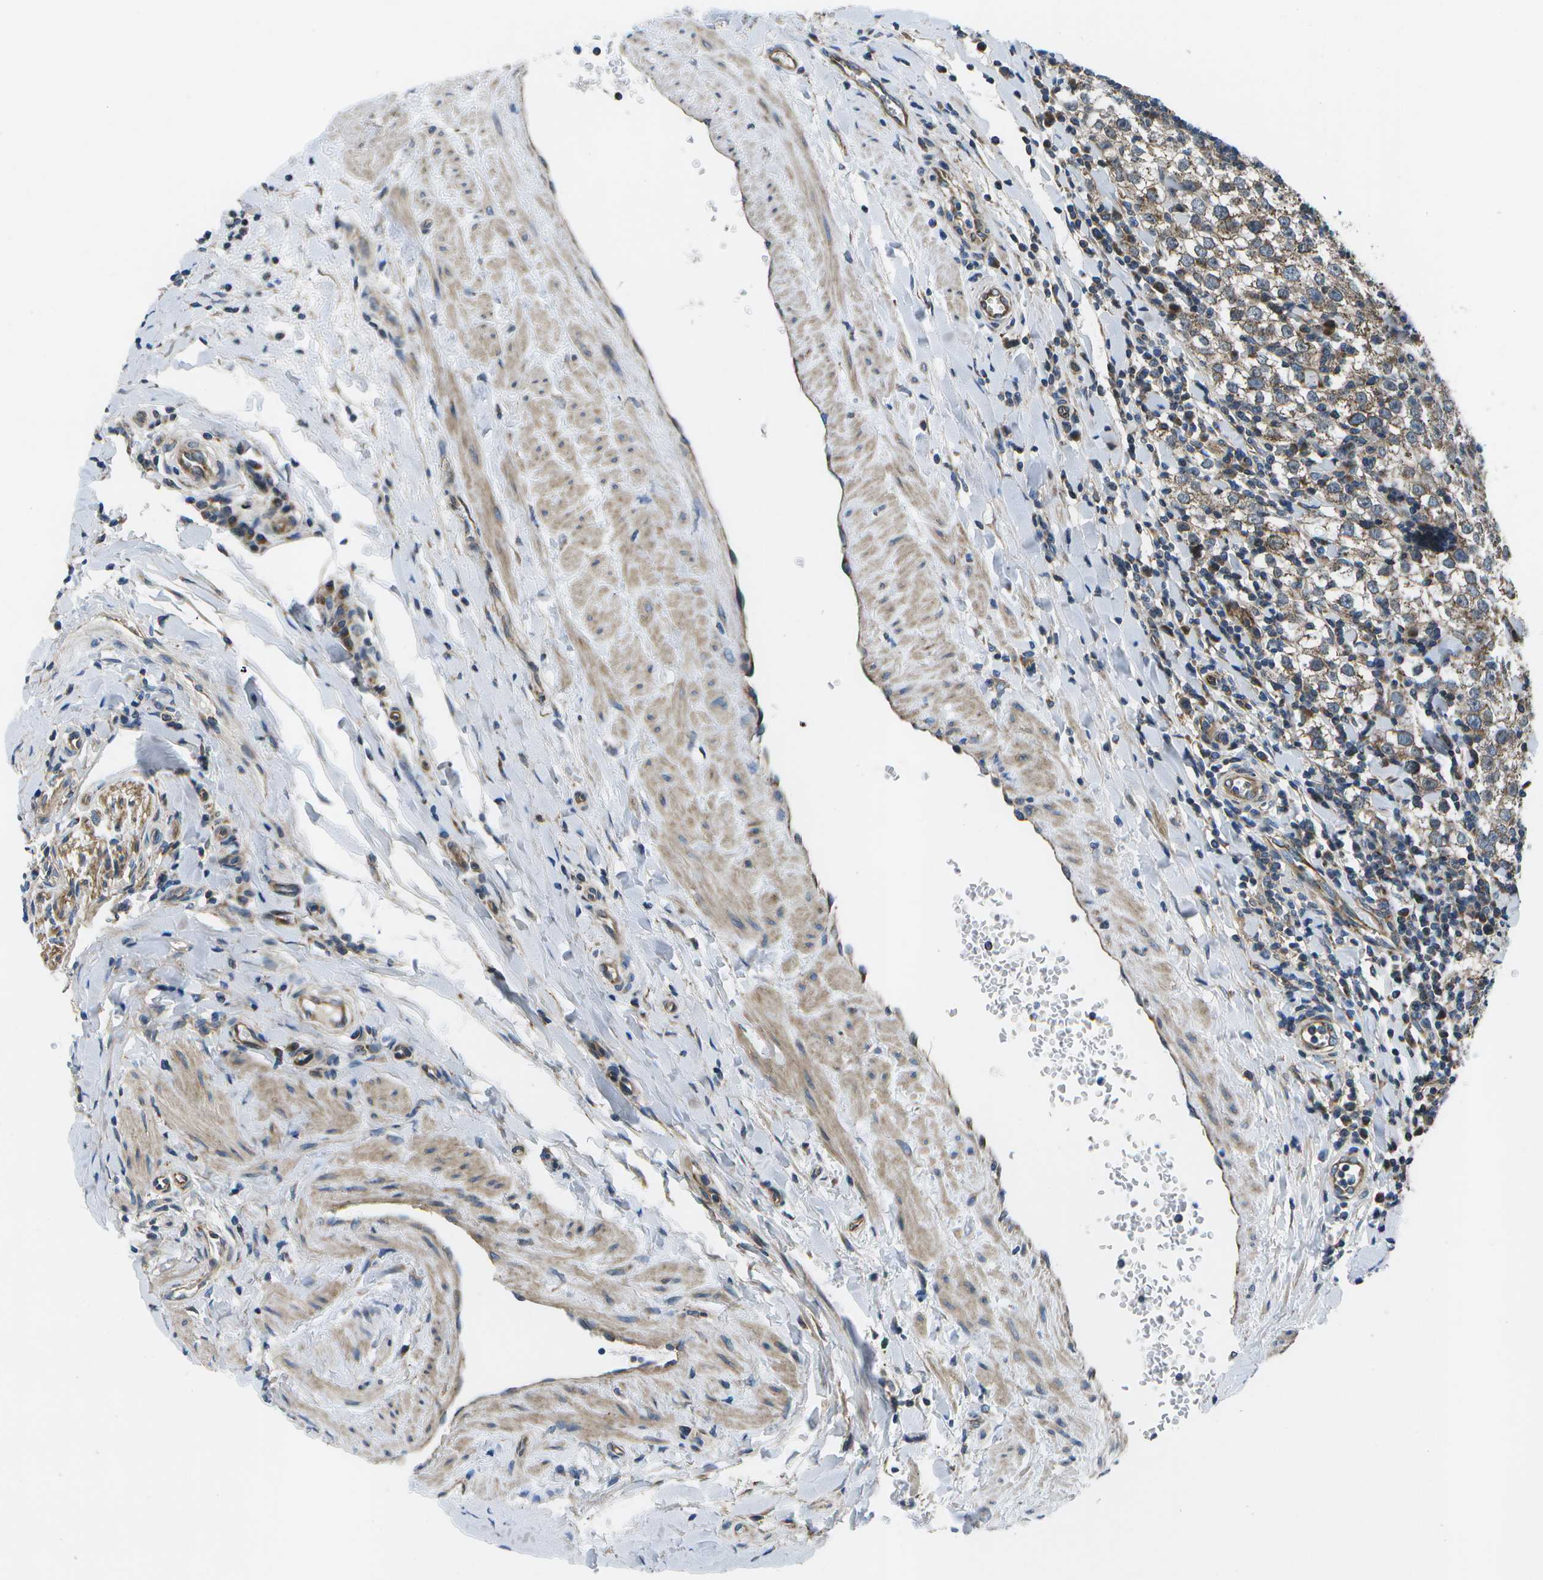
{"staining": {"intensity": "weak", "quantity": ">75%", "location": "cytoplasmic/membranous"}, "tissue": "testis cancer", "cell_type": "Tumor cells", "image_type": "cancer", "snomed": [{"axis": "morphology", "description": "Seminoma, NOS"}, {"axis": "morphology", "description": "Carcinoma, Embryonal, NOS"}, {"axis": "topography", "description": "Testis"}], "caption": "Immunohistochemical staining of embryonal carcinoma (testis) demonstrates weak cytoplasmic/membranous protein positivity in about >75% of tumor cells.", "gene": "MVK", "patient": {"sex": "male", "age": 36}}